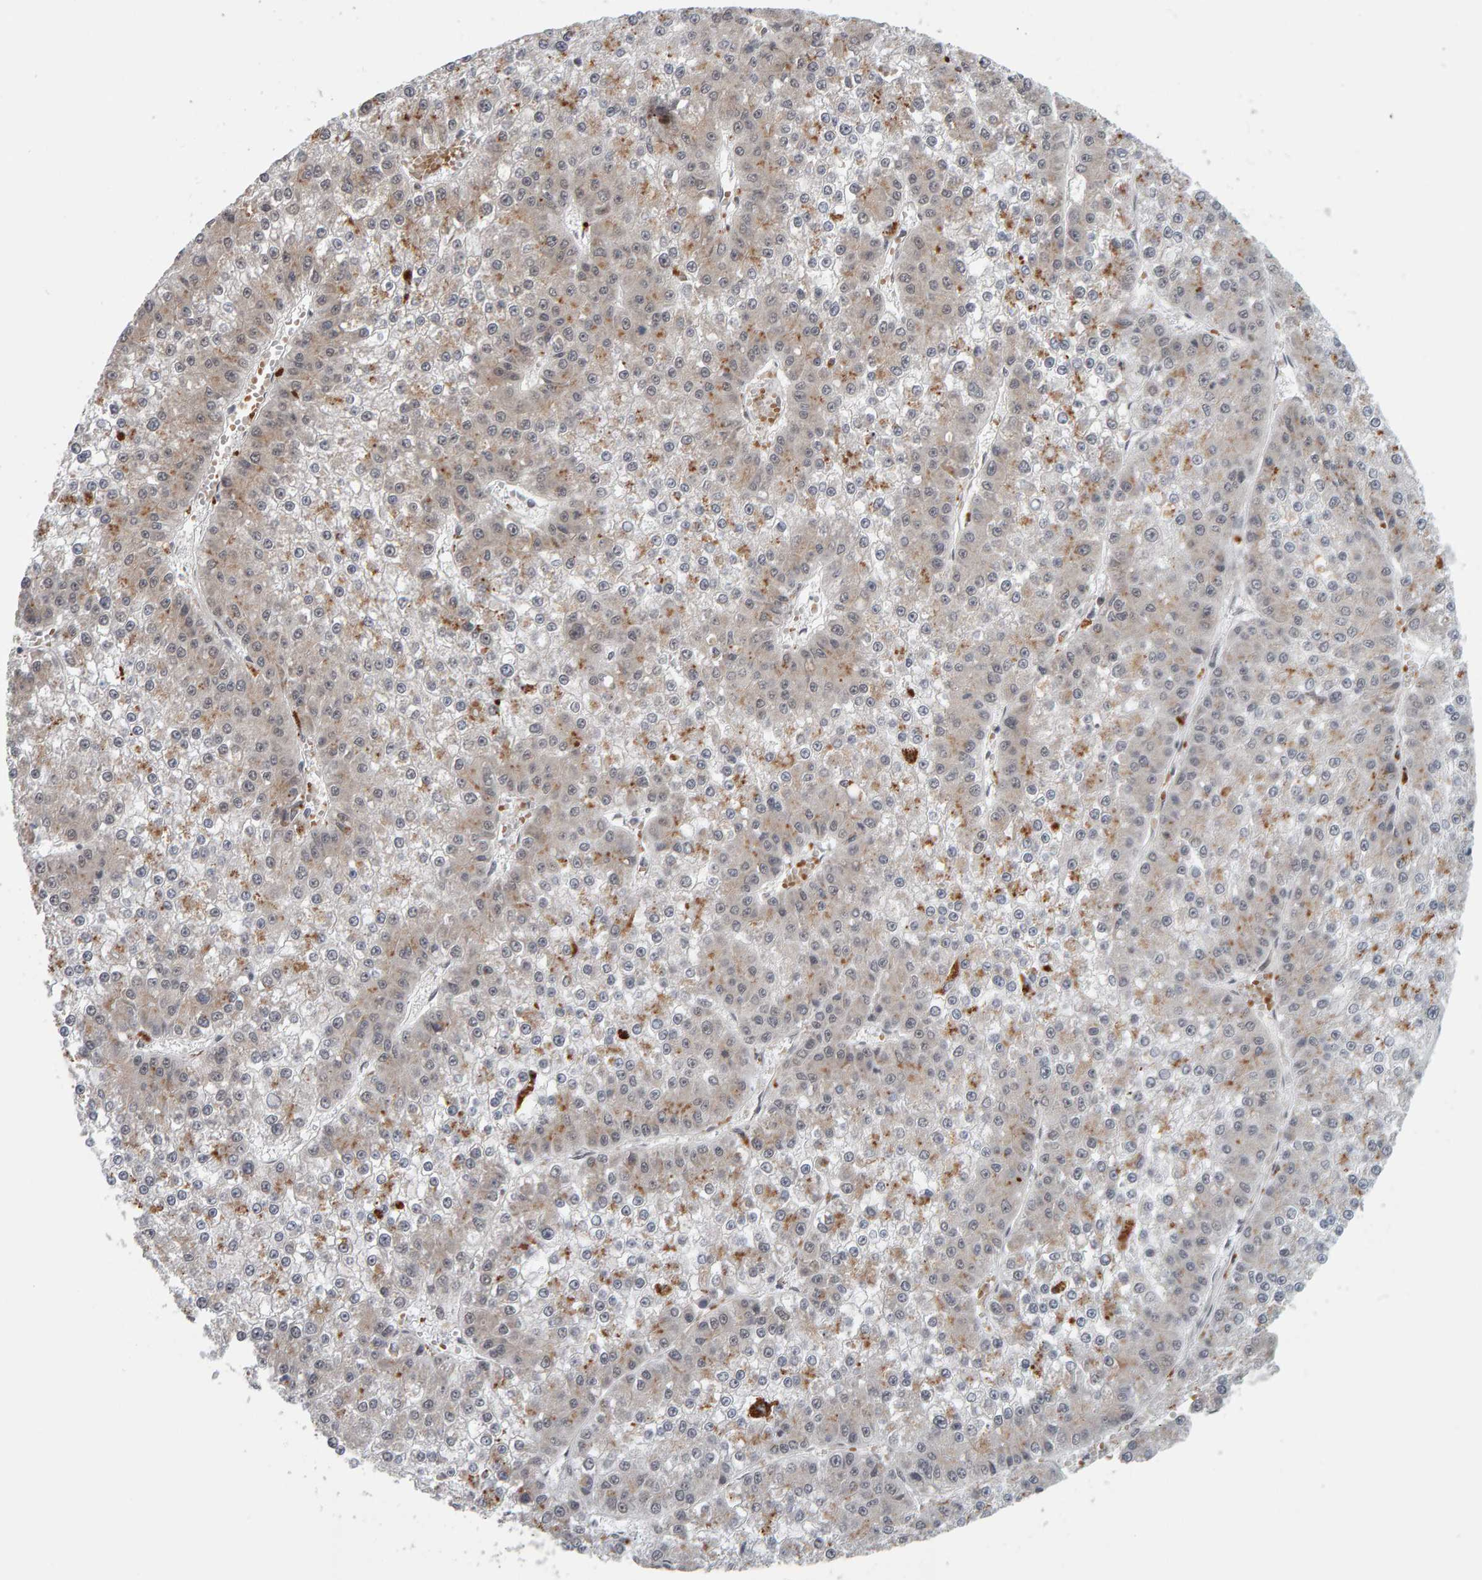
{"staining": {"intensity": "moderate", "quantity": "<25%", "location": "cytoplasmic/membranous"}, "tissue": "liver cancer", "cell_type": "Tumor cells", "image_type": "cancer", "snomed": [{"axis": "morphology", "description": "Carcinoma, Hepatocellular, NOS"}, {"axis": "topography", "description": "Liver"}], "caption": "A photomicrograph showing moderate cytoplasmic/membranous staining in approximately <25% of tumor cells in liver hepatocellular carcinoma, as visualized by brown immunohistochemical staining.", "gene": "DAP3", "patient": {"sex": "female", "age": 73}}